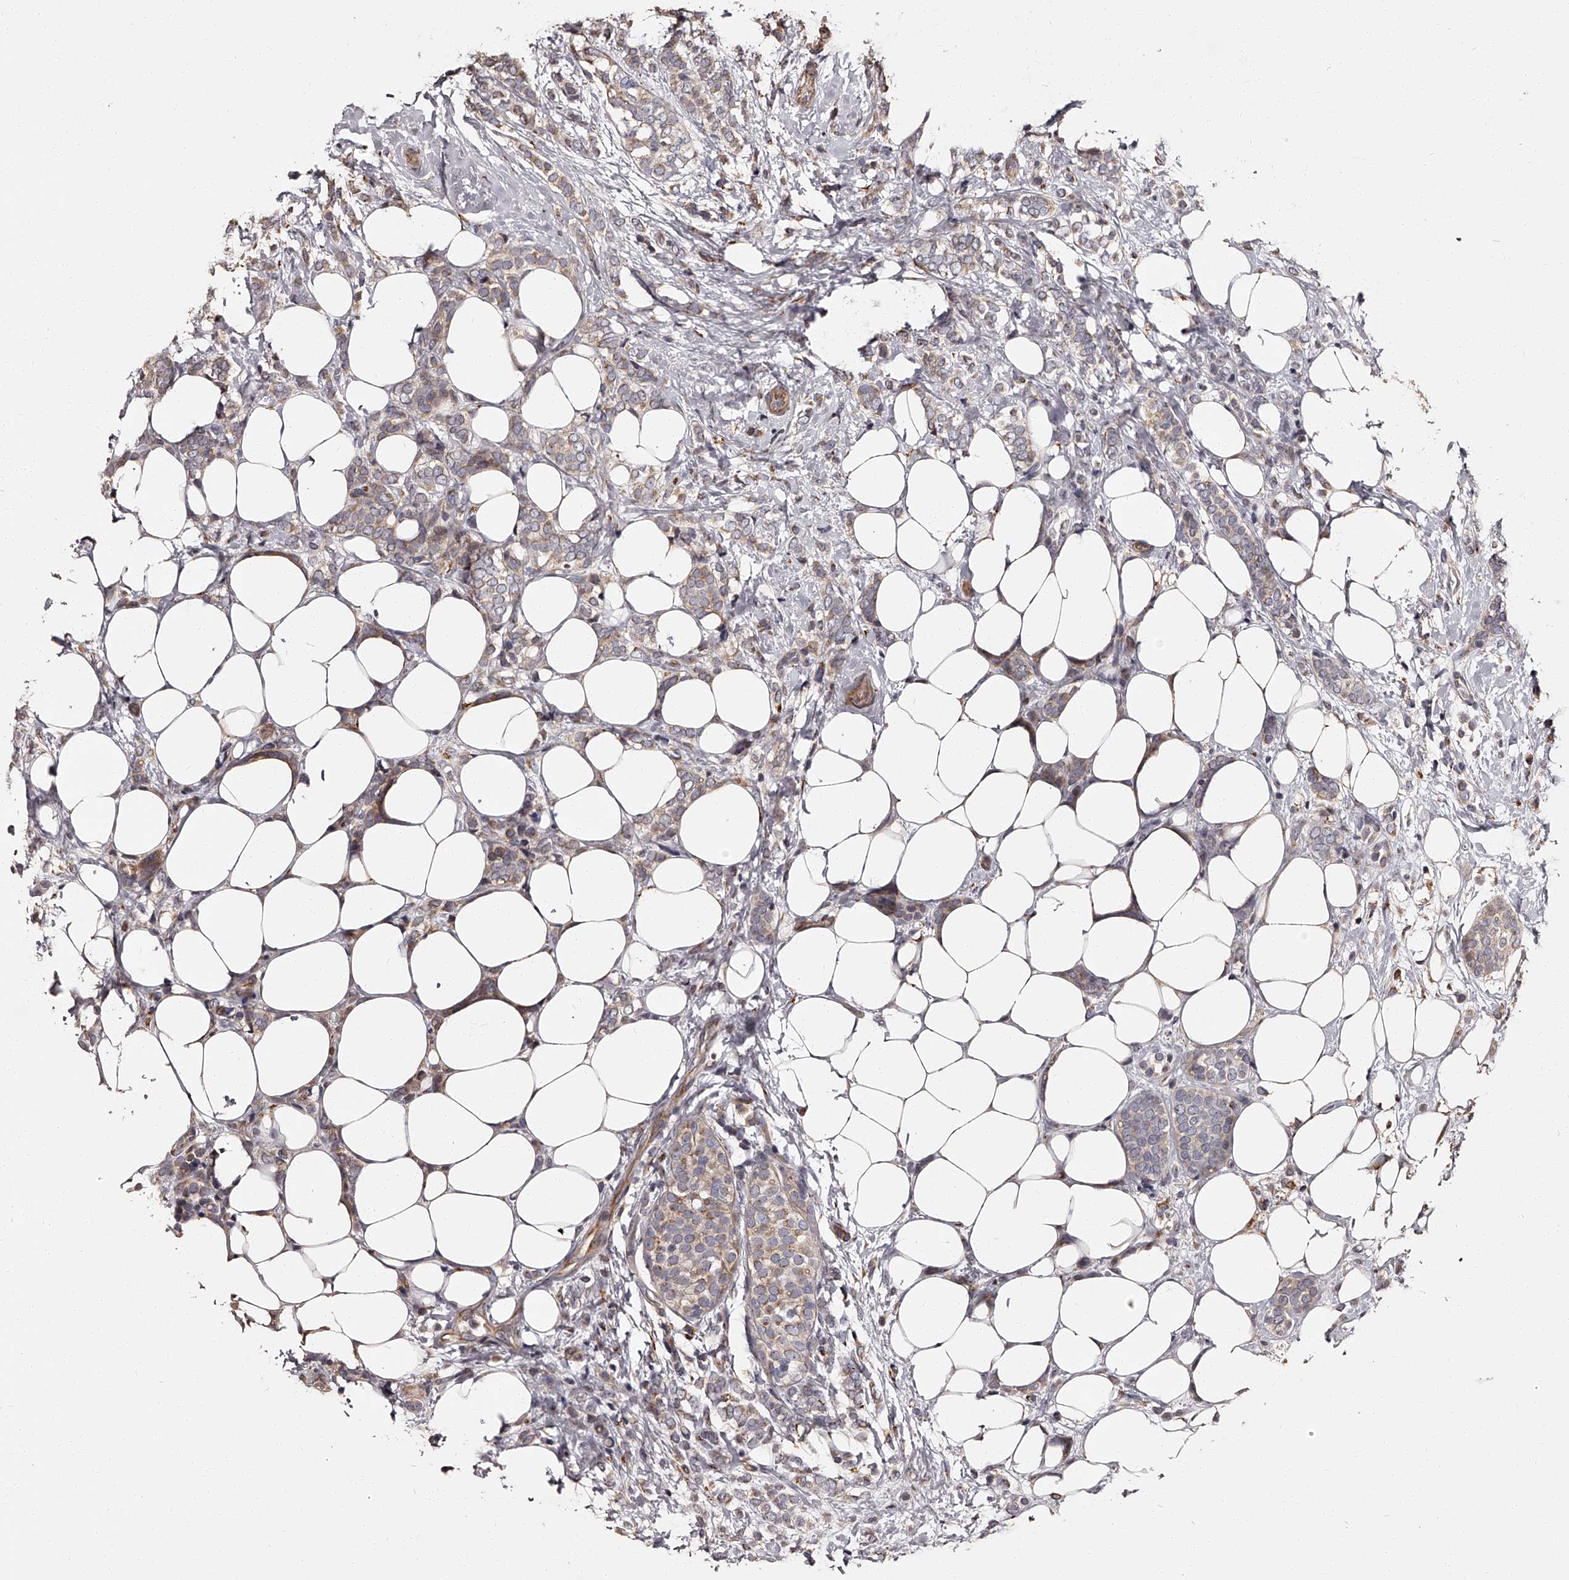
{"staining": {"intensity": "weak", "quantity": "<25%", "location": "cytoplasmic/membranous"}, "tissue": "breast cancer", "cell_type": "Tumor cells", "image_type": "cancer", "snomed": [{"axis": "morphology", "description": "Lobular carcinoma"}, {"axis": "topography", "description": "Breast"}], "caption": "Tumor cells show no significant staining in breast cancer. Nuclei are stained in blue.", "gene": "RSC1A1", "patient": {"sex": "female", "age": 50}}